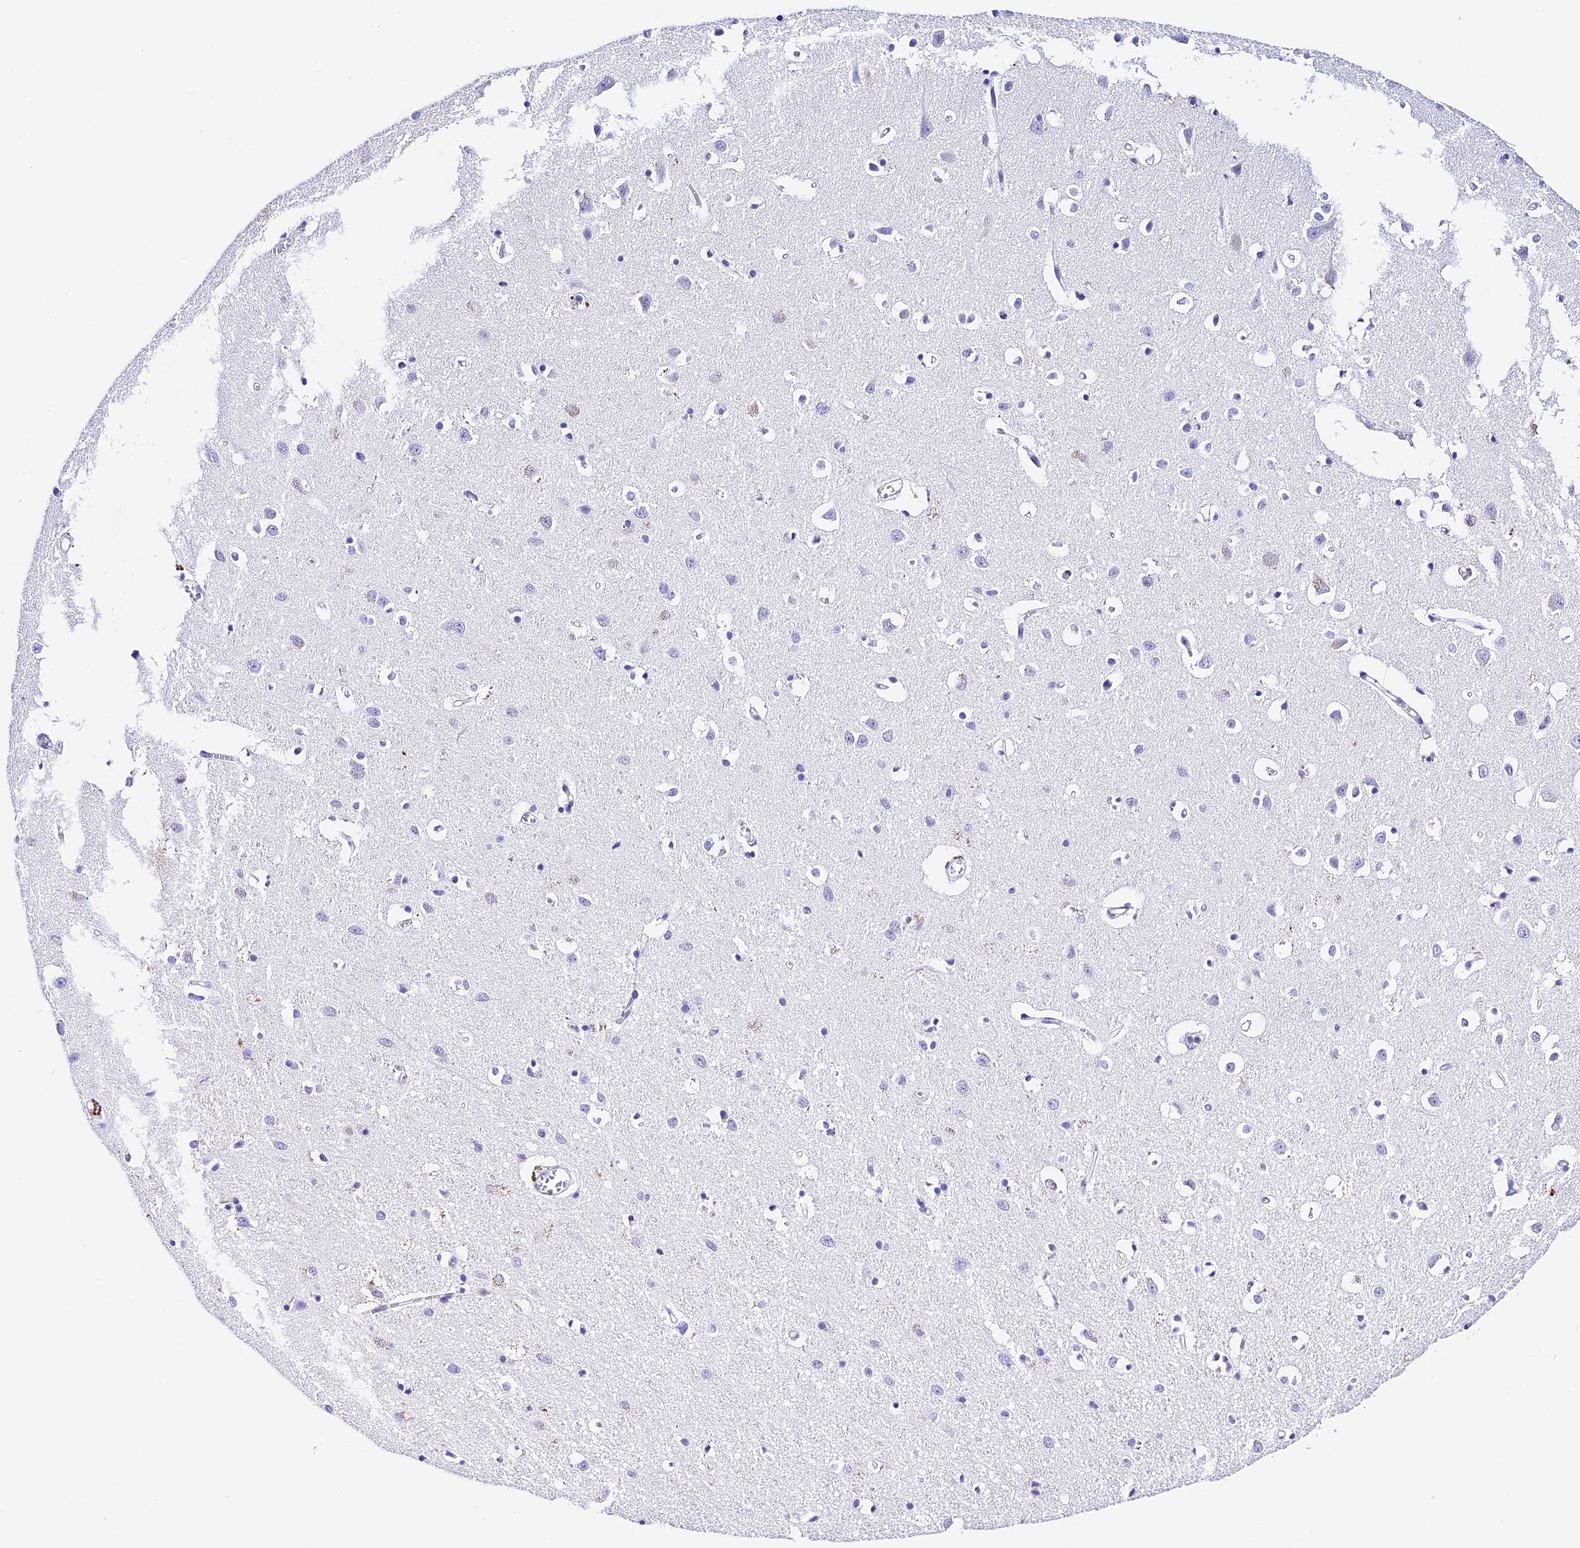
{"staining": {"intensity": "negative", "quantity": "none", "location": "none"}, "tissue": "cerebral cortex", "cell_type": "Endothelial cells", "image_type": "normal", "snomed": [{"axis": "morphology", "description": "Normal tissue, NOS"}, {"axis": "topography", "description": "Cerebral cortex"}], "caption": "There is no significant positivity in endothelial cells of cerebral cortex. (DAB immunohistochemistry with hematoxylin counter stain).", "gene": "PSG11", "patient": {"sex": "female", "age": 64}}